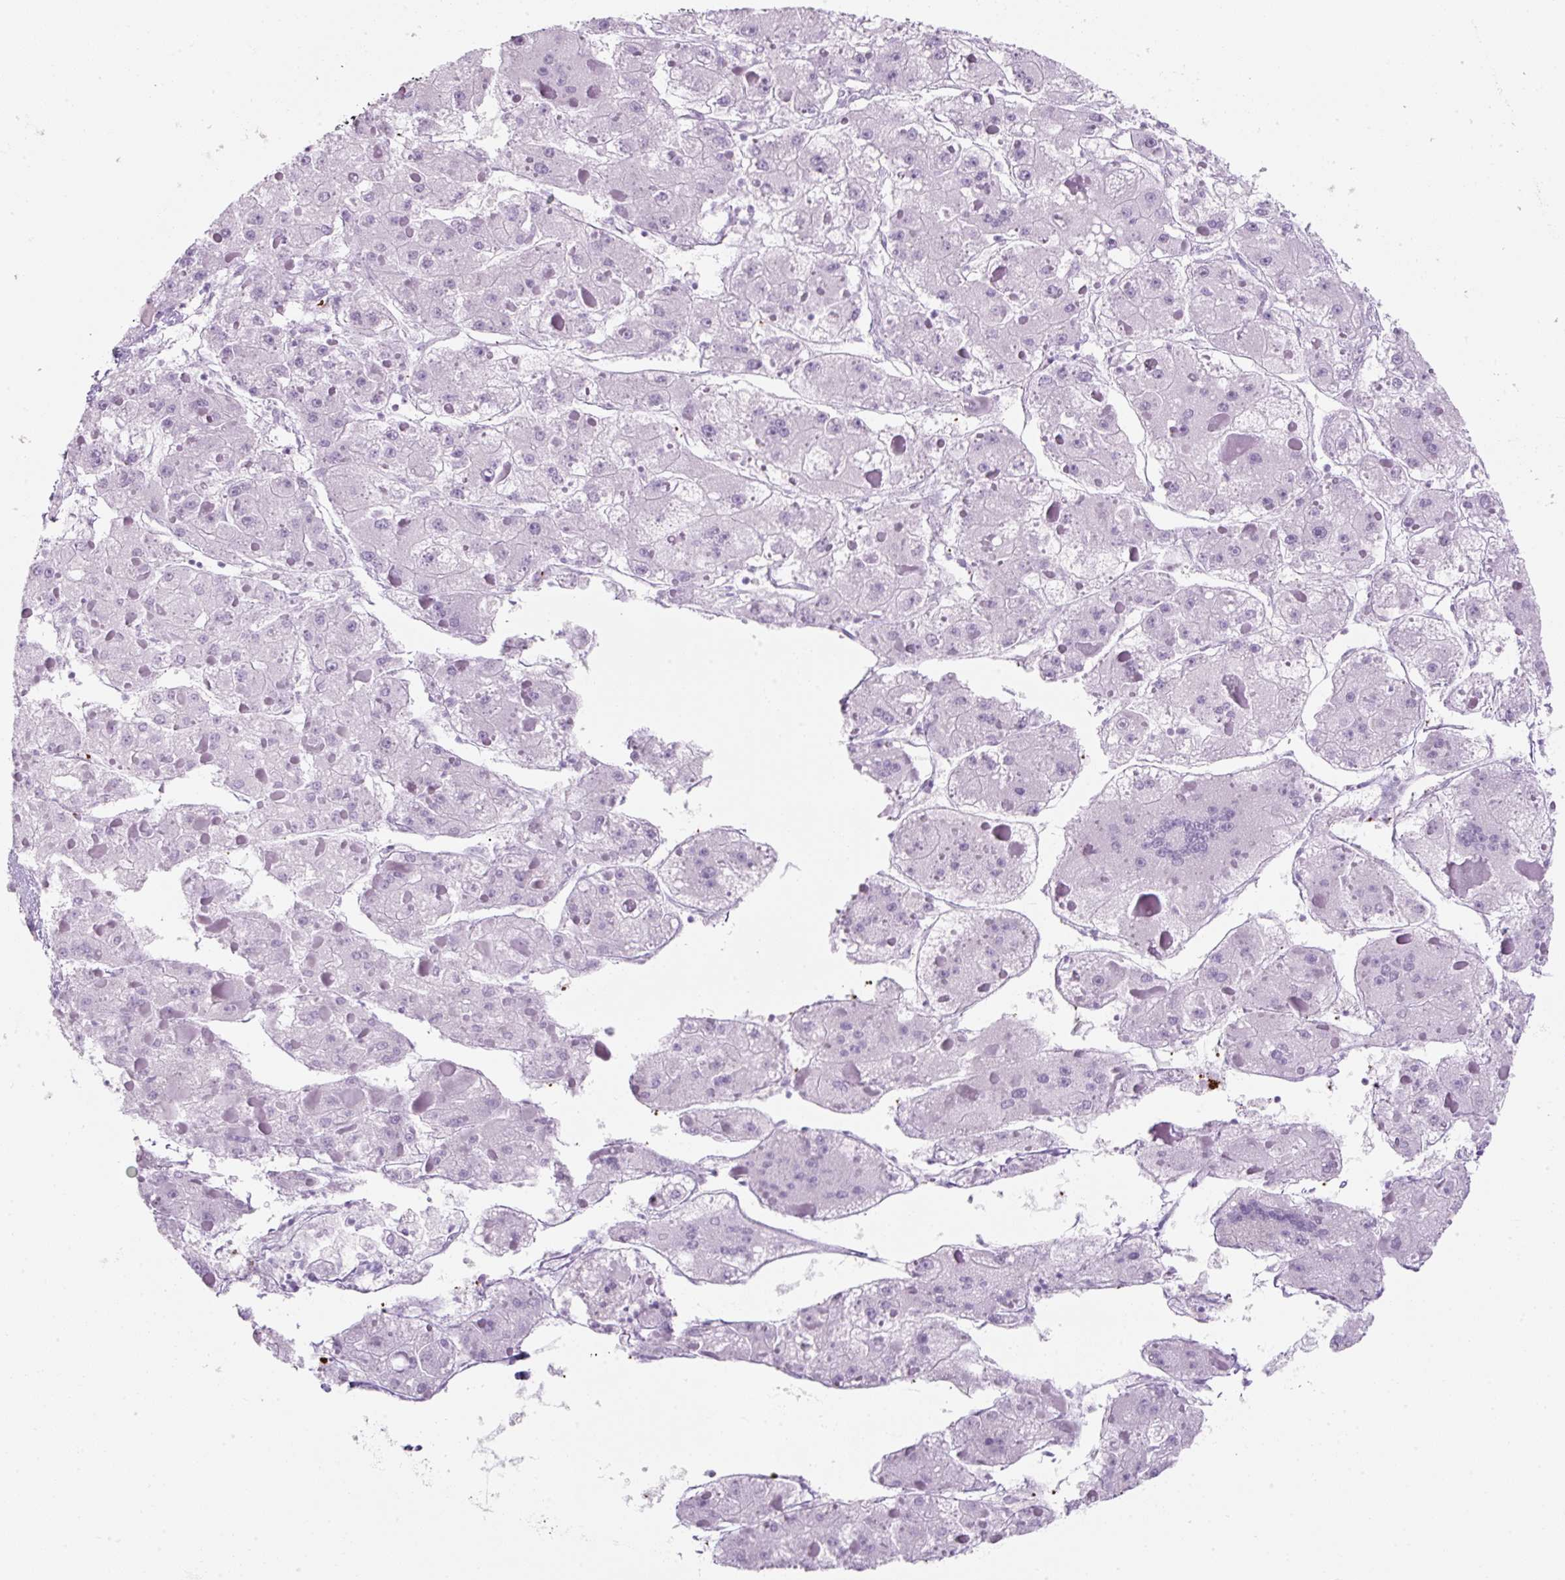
{"staining": {"intensity": "negative", "quantity": "none", "location": "none"}, "tissue": "liver cancer", "cell_type": "Tumor cells", "image_type": "cancer", "snomed": [{"axis": "morphology", "description": "Carcinoma, Hepatocellular, NOS"}, {"axis": "topography", "description": "Liver"}], "caption": "Tumor cells show no significant positivity in hepatocellular carcinoma (liver).", "gene": "PF4V1", "patient": {"sex": "female", "age": 73}}